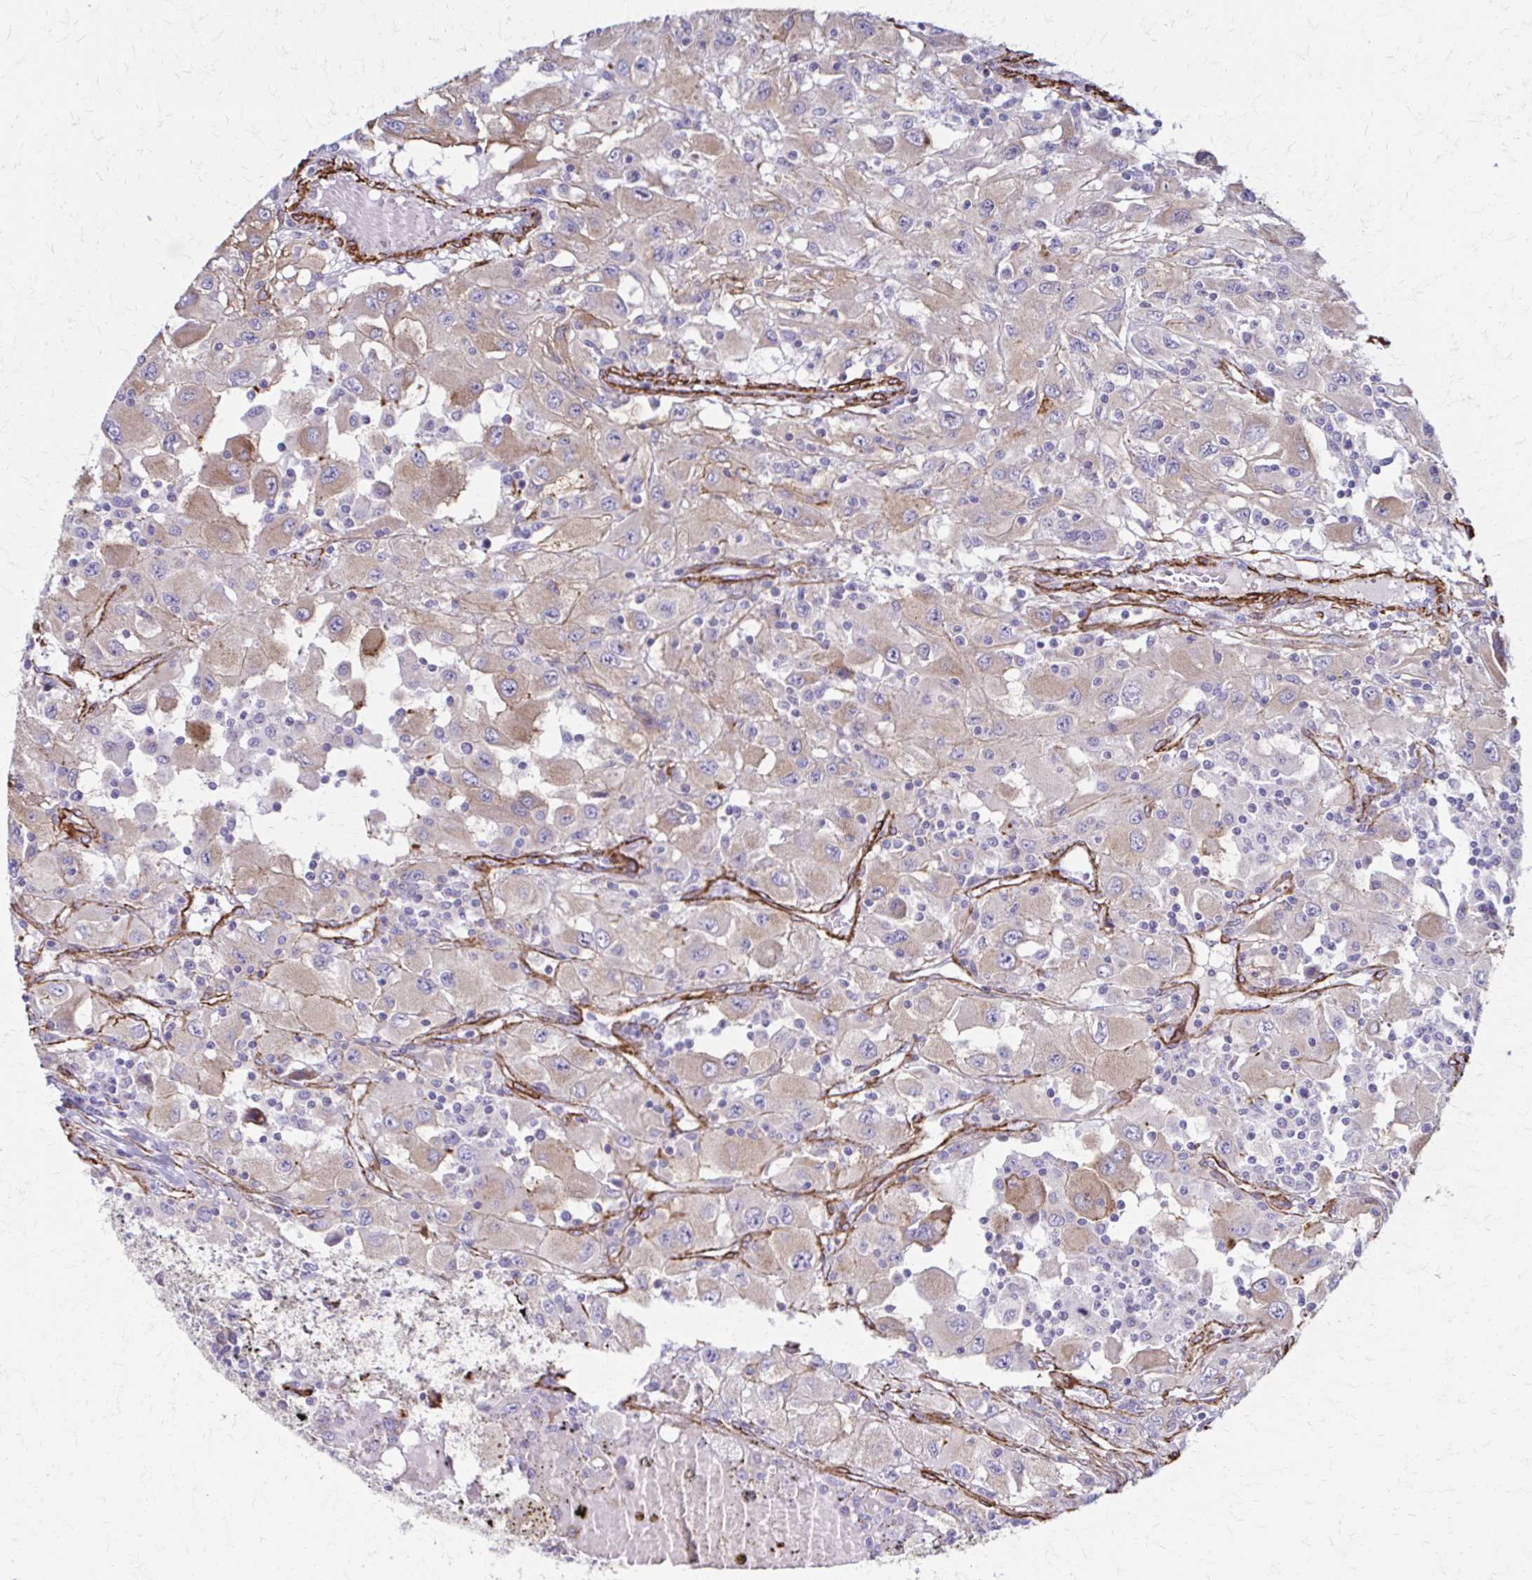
{"staining": {"intensity": "weak", "quantity": "25%-75%", "location": "cytoplasmic/membranous"}, "tissue": "renal cancer", "cell_type": "Tumor cells", "image_type": "cancer", "snomed": [{"axis": "morphology", "description": "Adenocarcinoma, NOS"}, {"axis": "topography", "description": "Kidney"}], "caption": "DAB immunohistochemical staining of renal cancer (adenocarcinoma) demonstrates weak cytoplasmic/membranous protein expression in about 25%-75% of tumor cells.", "gene": "TIMMDC1", "patient": {"sex": "female", "age": 67}}